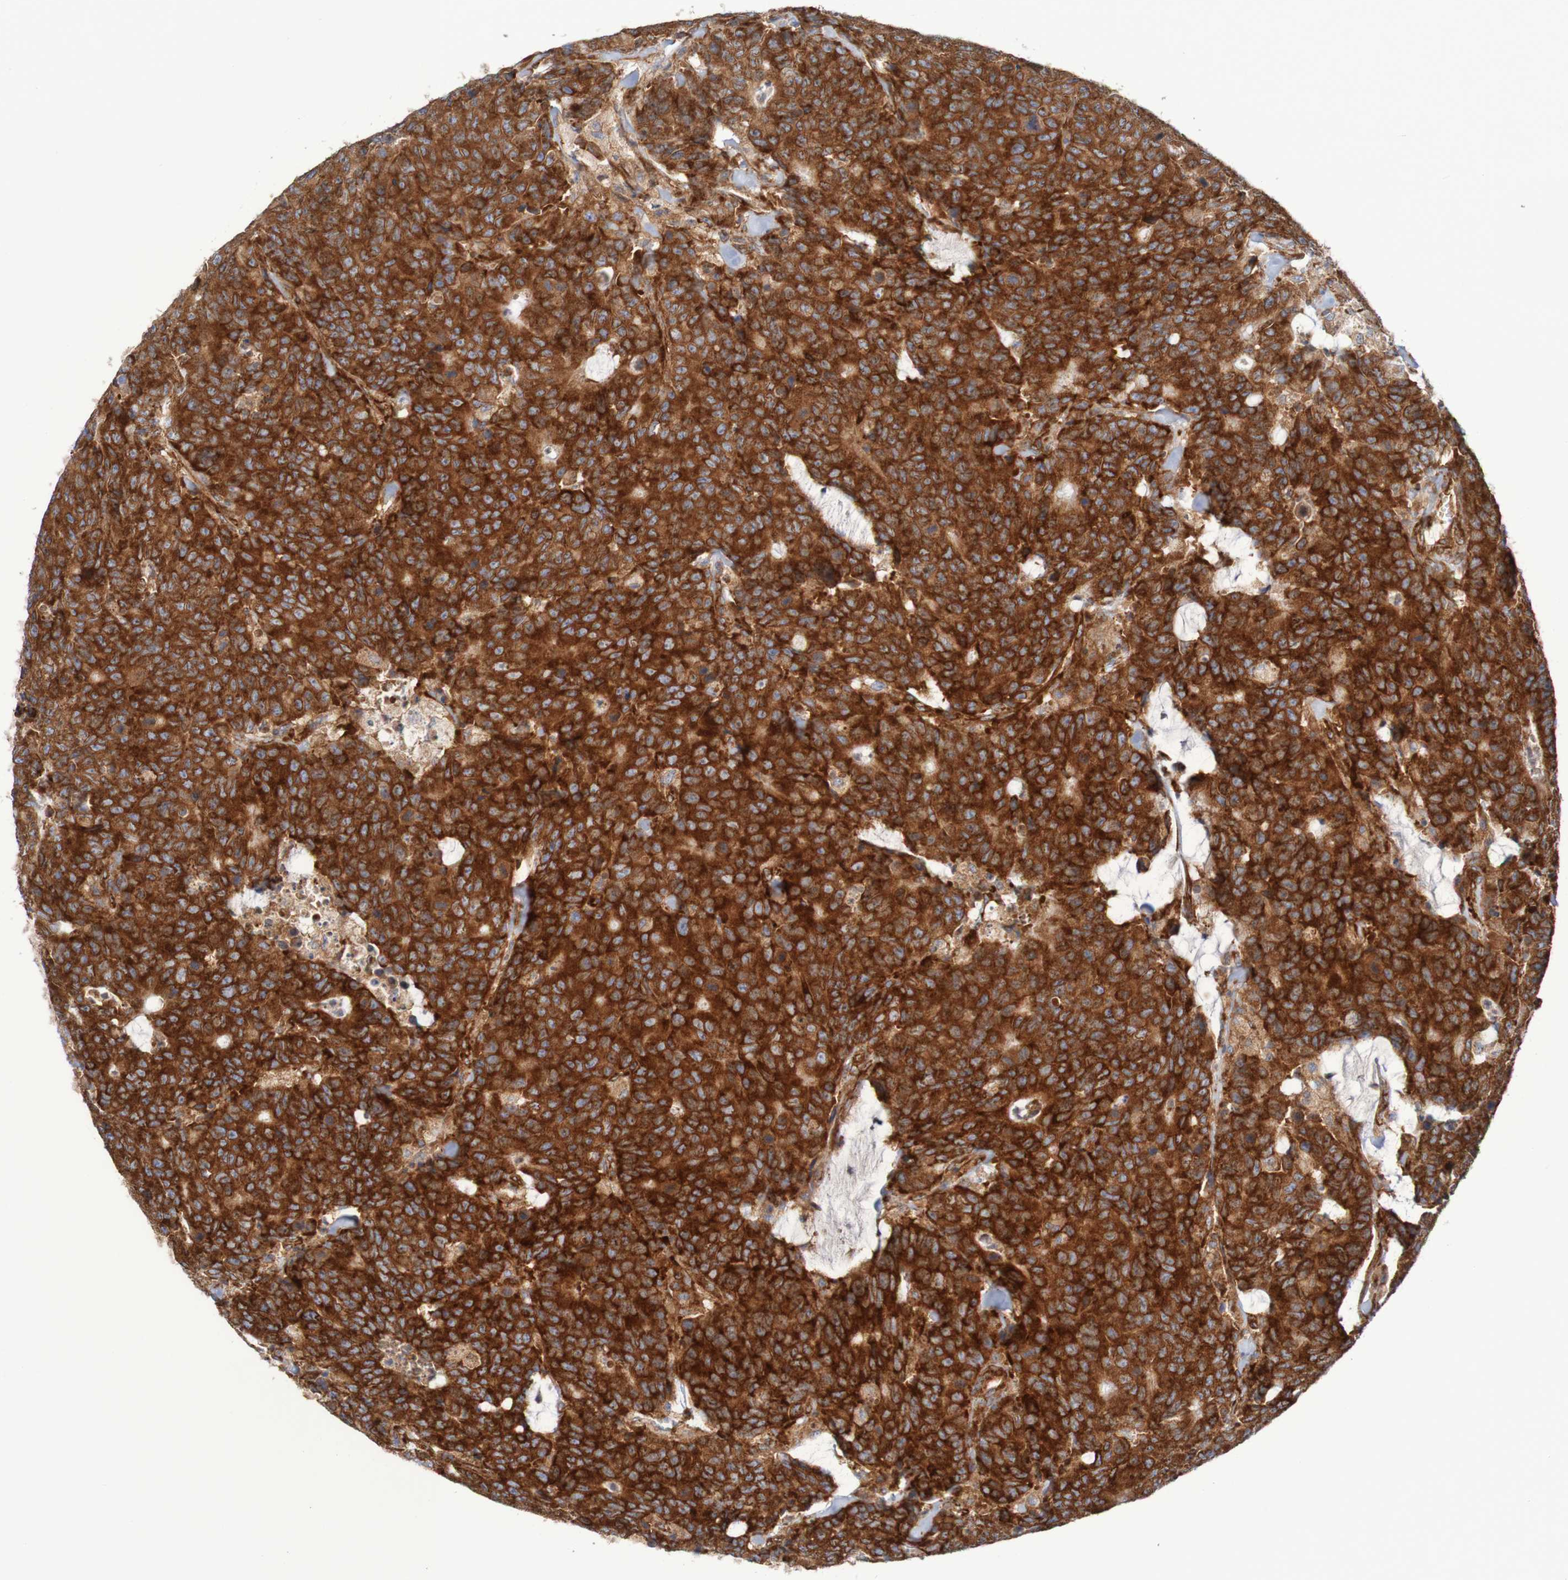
{"staining": {"intensity": "strong", "quantity": ">75%", "location": "cytoplasmic/membranous"}, "tissue": "colorectal cancer", "cell_type": "Tumor cells", "image_type": "cancer", "snomed": [{"axis": "morphology", "description": "Adenocarcinoma, NOS"}, {"axis": "topography", "description": "Colon"}], "caption": "Human colorectal cancer stained with a brown dye exhibits strong cytoplasmic/membranous positive staining in approximately >75% of tumor cells.", "gene": "FXR2", "patient": {"sex": "female", "age": 86}}